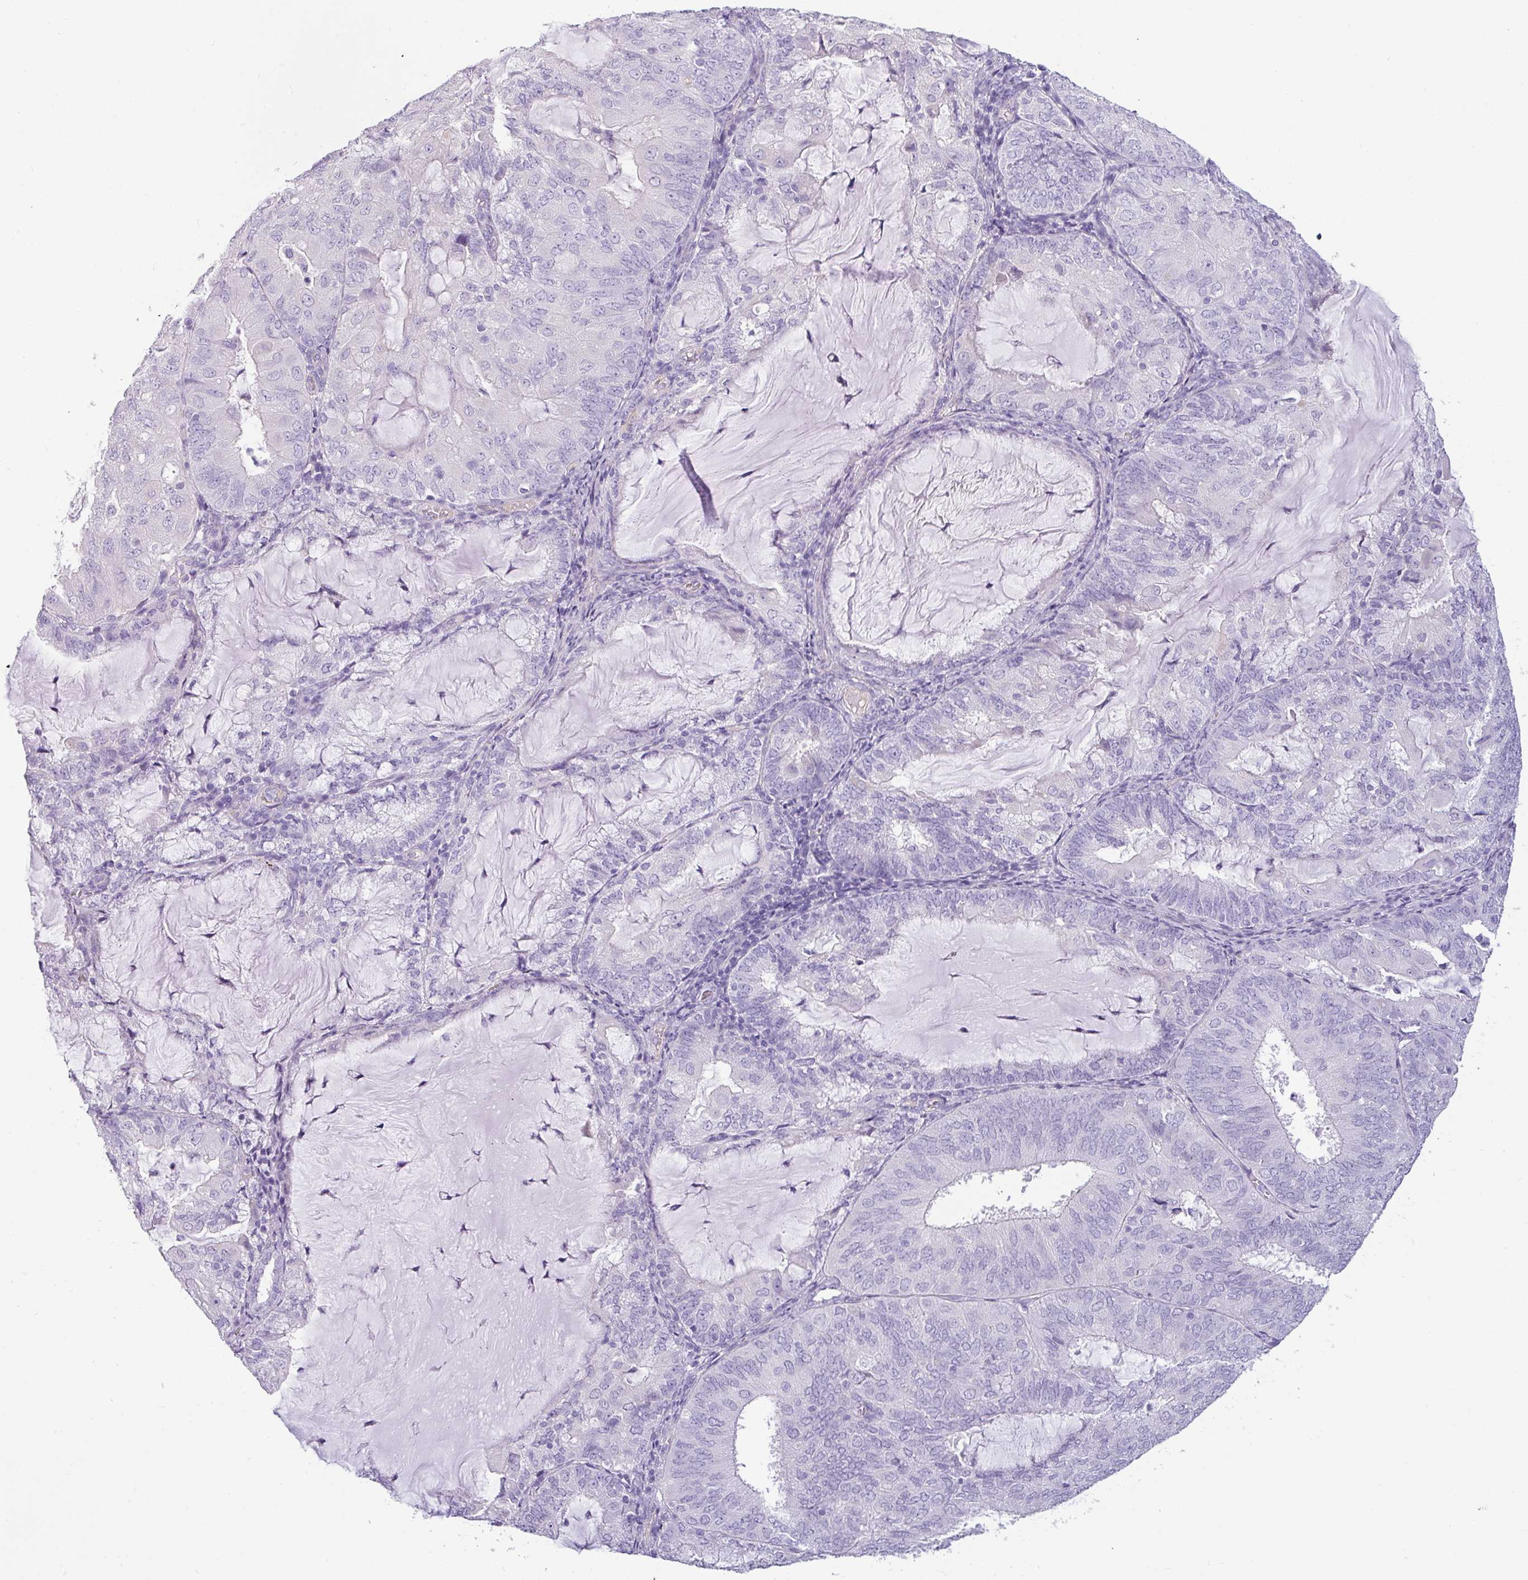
{"staining": {"intensity": "negative", "quantity": "none", "location": "none"}, "tissue": "endometrial cancer", "cell_type": "Tumor cells", "image_type": "cancer", "snomed": [{"axis": "morphology", "description": "Adenocarcinoma, NOS"}, {"axis": "topography", "description": "Endometrium"}], "caption": "DAB (3,3'-diaminobenzidine) immunohistochemical staining of adenocarcinoma (endometrial) reveals no significant positivity in tumor cells. (DAB IHC, high magnification).", "gene": "VCY1B", "patient": {"sex": "female", "age": 81}}